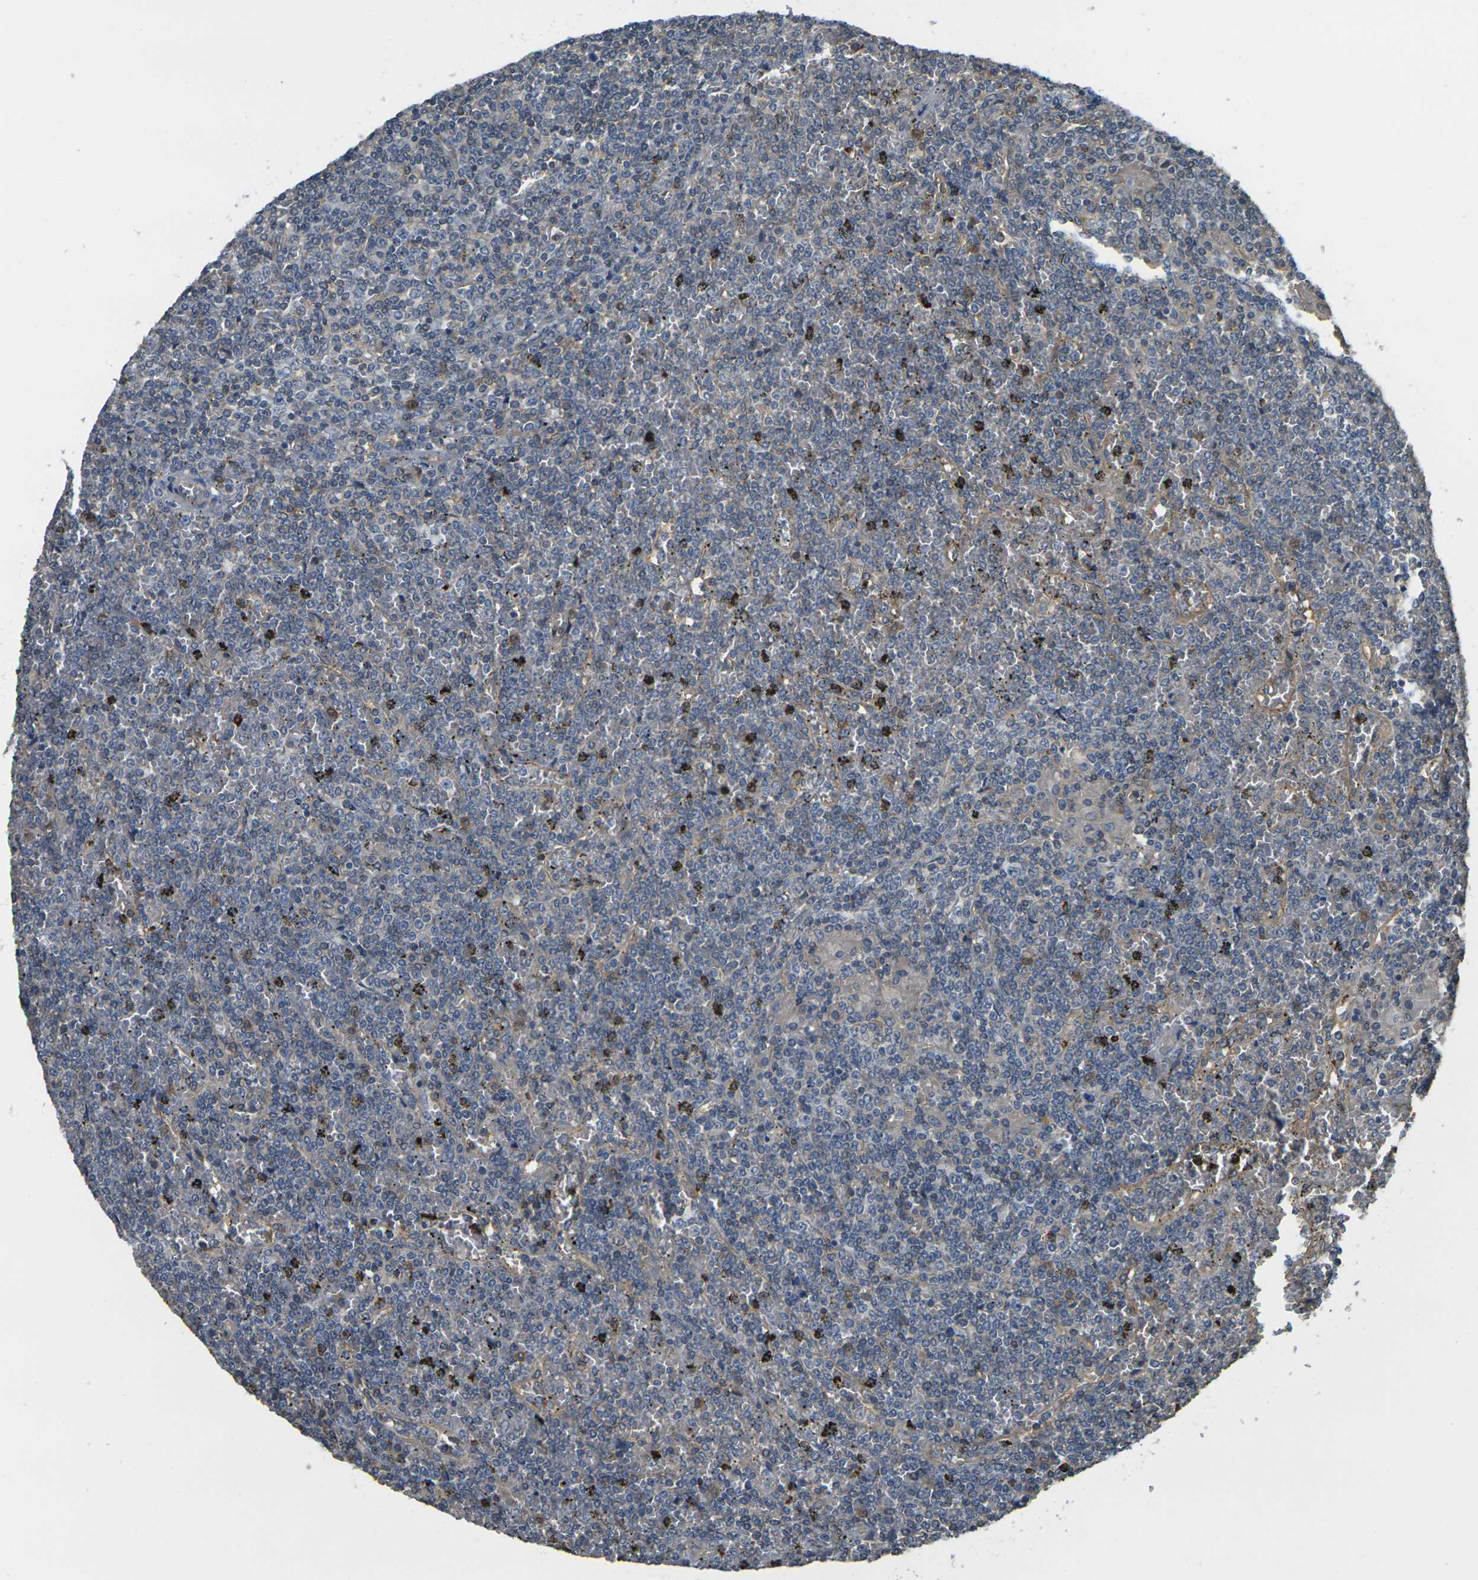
{"staining": {"intensity": "weak", "quantity": ">75%", "location": "cytoplasmic/membranous"}, "tissue": "lymphoma", "cell_type": "Tumor cells", "image_type": "cancer", "snomed": [{"axis": "morphology", "description": "Malignant lymphoma, non-Hodgkin's type, Low grade"}, {"axis": "topography", "description": "Spleen"}], "caption": "Lymphoma tissue exhibits weak cytoplasmic/membranous positivity in approximately >75% of tumor cells", "gene": "CAST", "patient": {"sex": "female", "age": 19}}